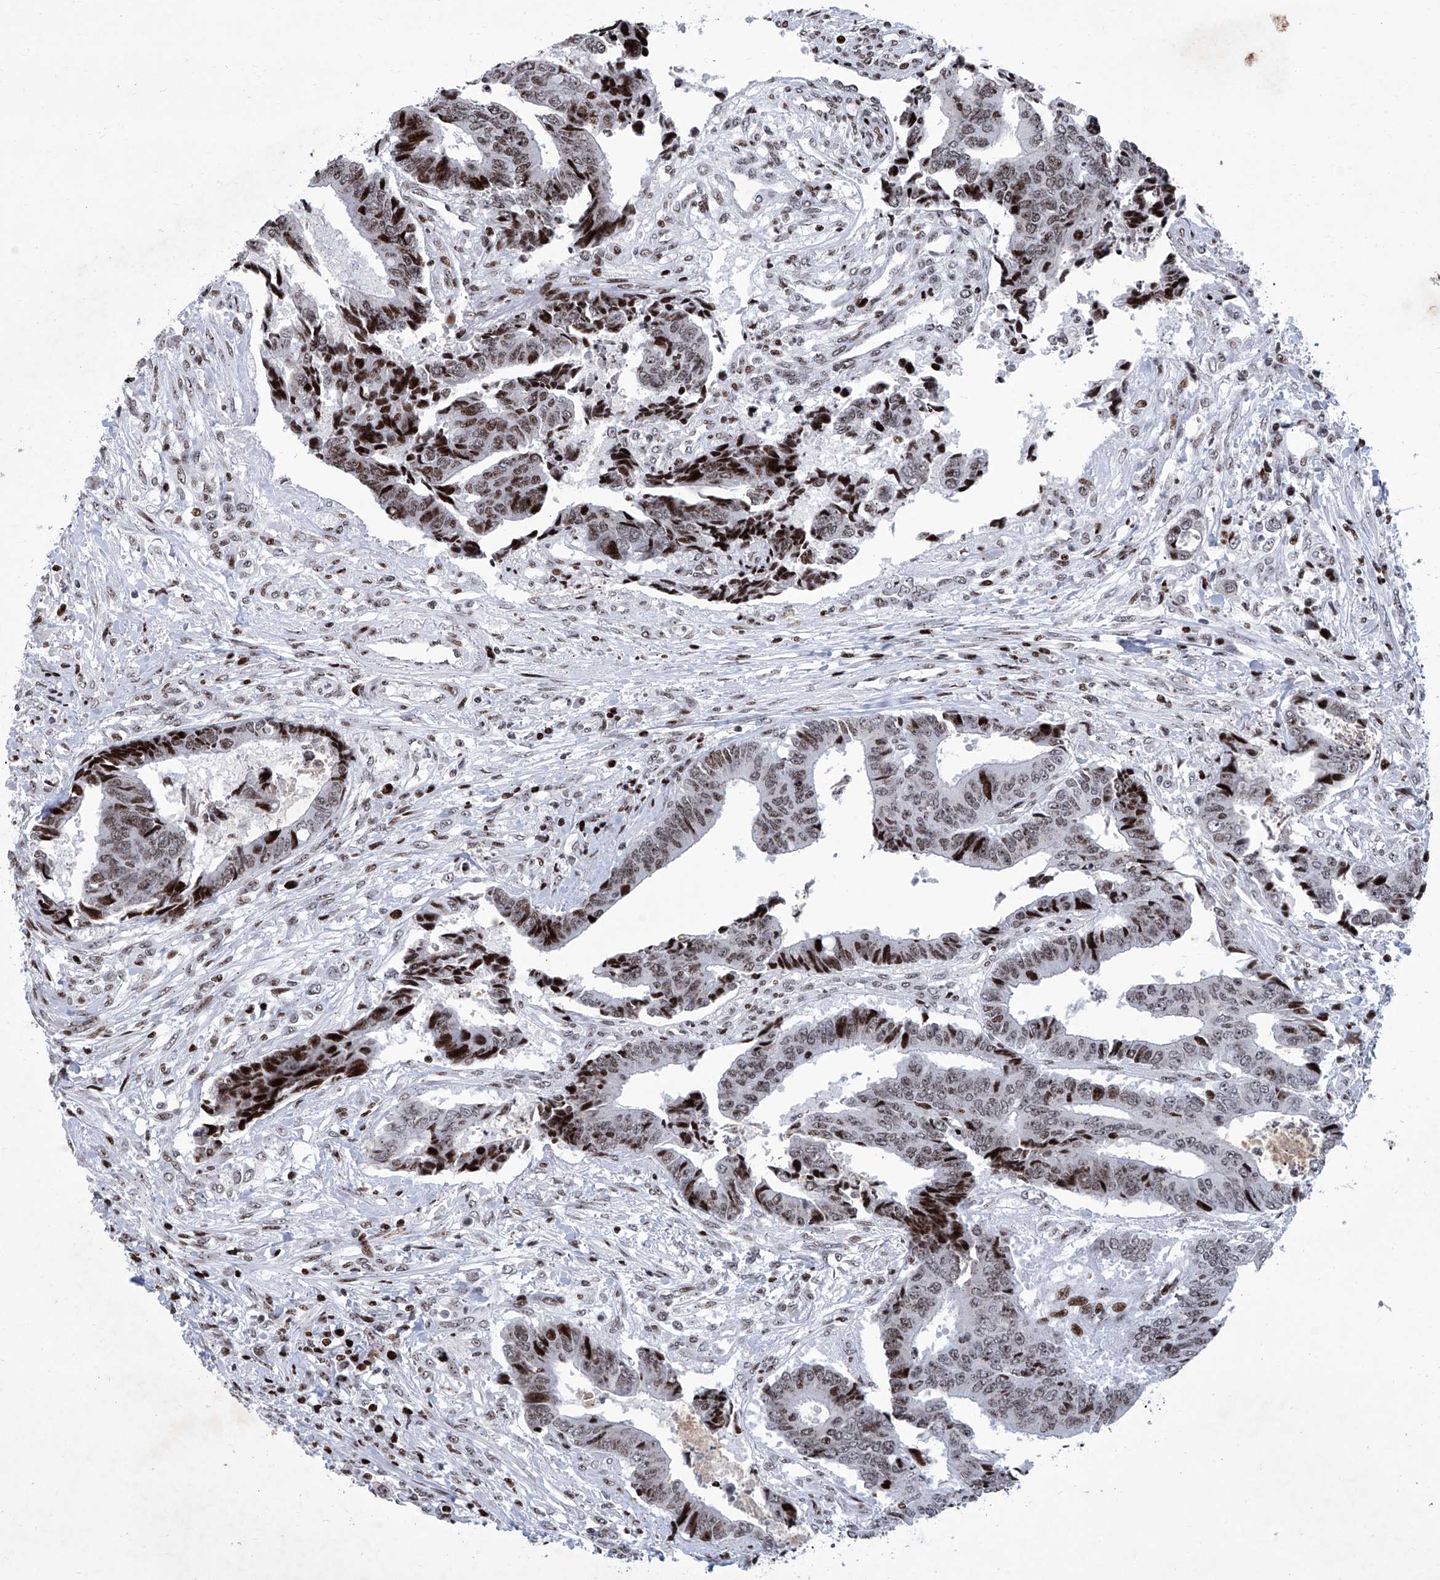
{"staining": {"intensity": "moderate", "quantity": ">75%", "location": "nuclear"}, "tissue": "colorectal cancer", "cell_type": "Tumor cells", "image_type": "cancer", "snomed": [{"axis": "morphology", "description": "Adenocarcinoma, NOS"}, {"axis": "topography", "description": "Rectum"}], "caption": "Protein analysis of colorectal adenocarcinoma tissue exhibits moderate nuclear positivity in approximately >75% of tumor cells.", "gene": "HEY2", "patient": {"sex": "male", "age": 84}}